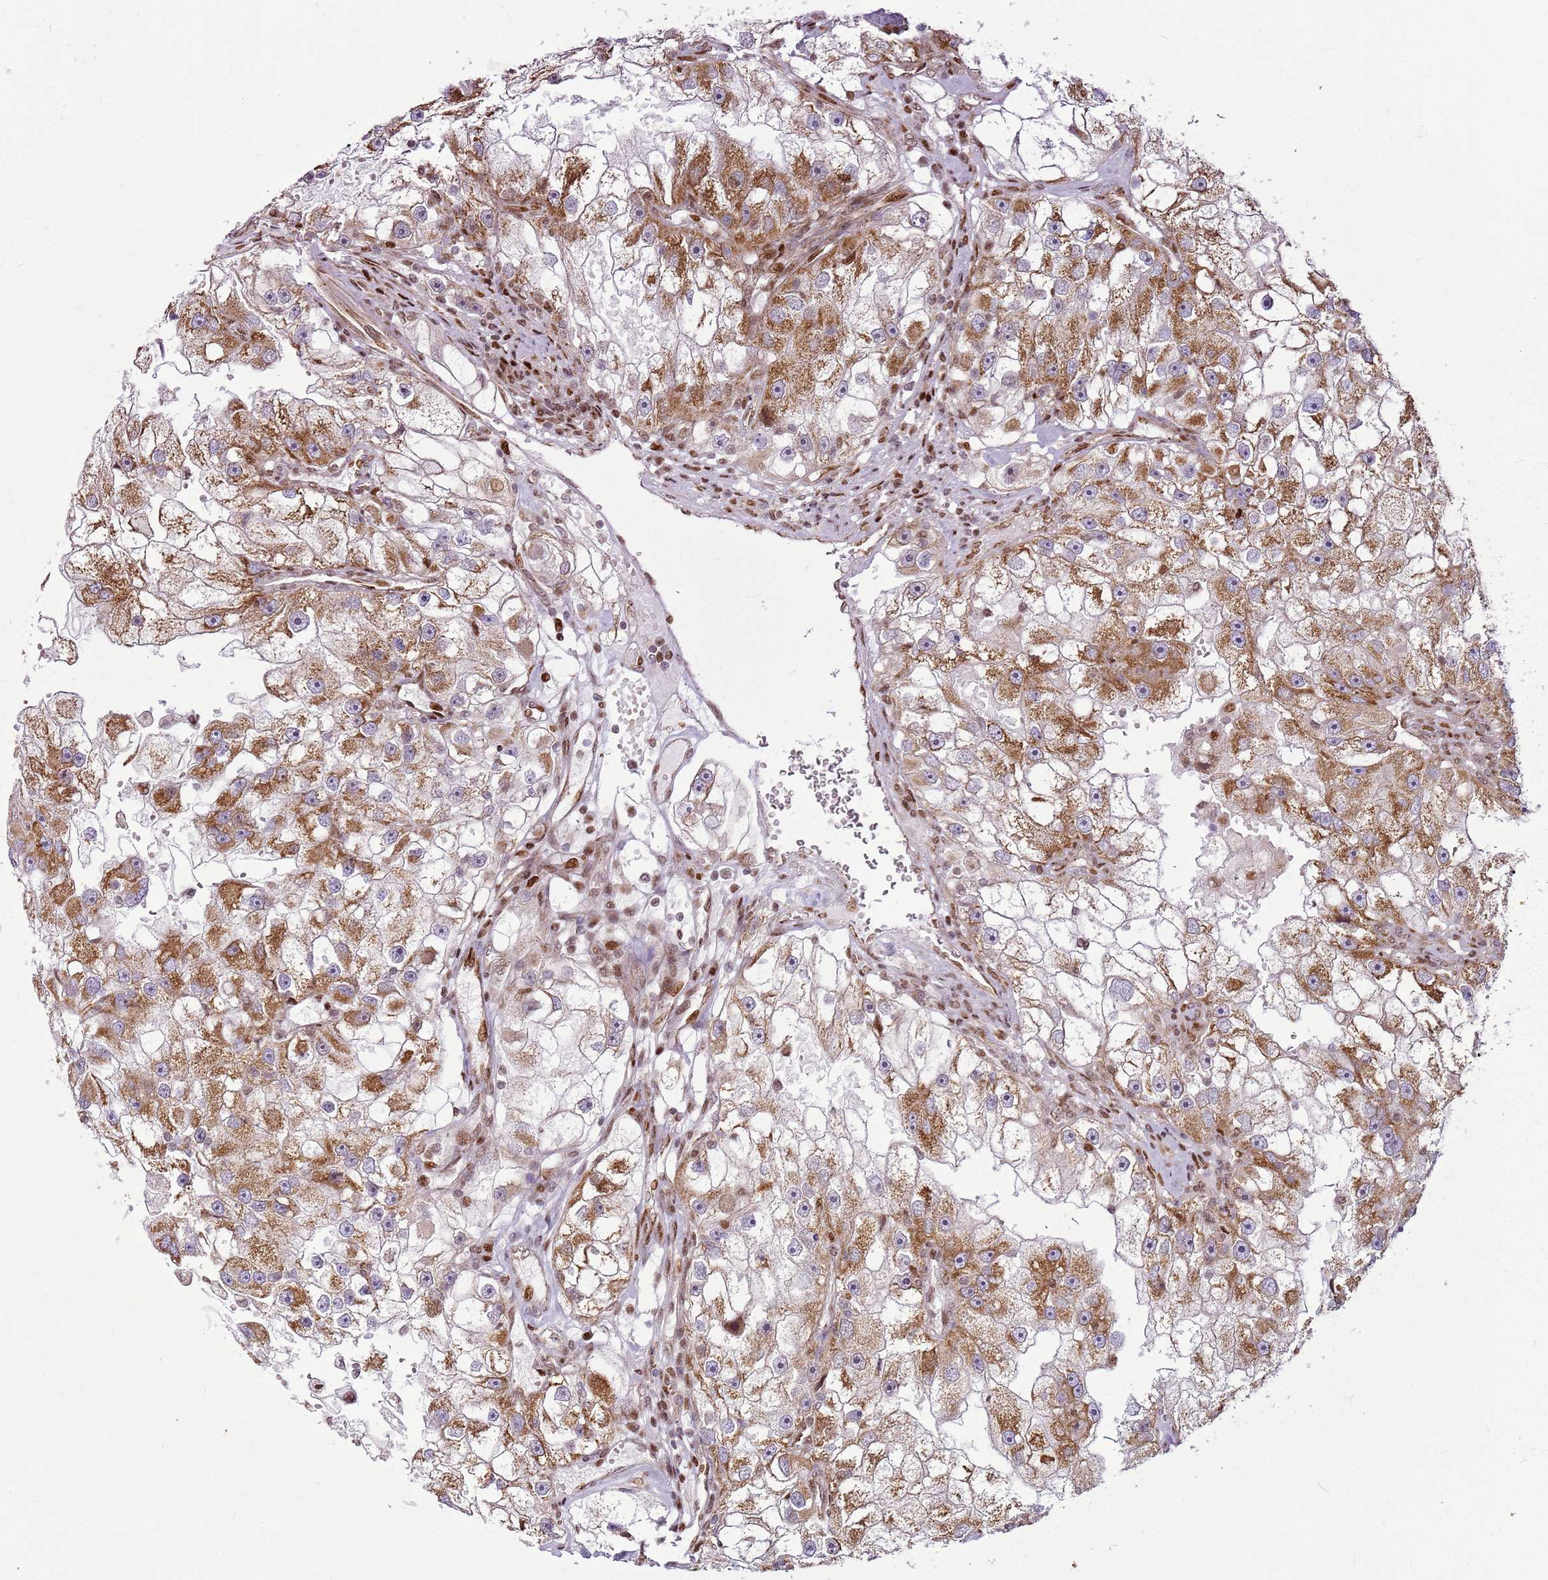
{"staining": {"intensity": "strong", "quantity": ">75%", "location": "cytoplasmic/membranous"}, "tissue": "renal cancer", "cell_type": "Tumor cells", "image_type": "cancer", "snomed": [{"axis": "morphology", "description": "Adenocarcinoma, NOS"}, {"axis": "topography", "description": "Kidney"}], "caption": "Renal cancer was stained to show a protein in brown. There is high levels of strong cytoplasmic/membranous staining in approximately >75% of tumor cells. The protein of interest is stained brown, and the nuclei are stained in blue (DAB IHC with brightfield microscopy, high magnification).", "gene": "PCTP", "patient": {"sex": "male", "age": 63}}